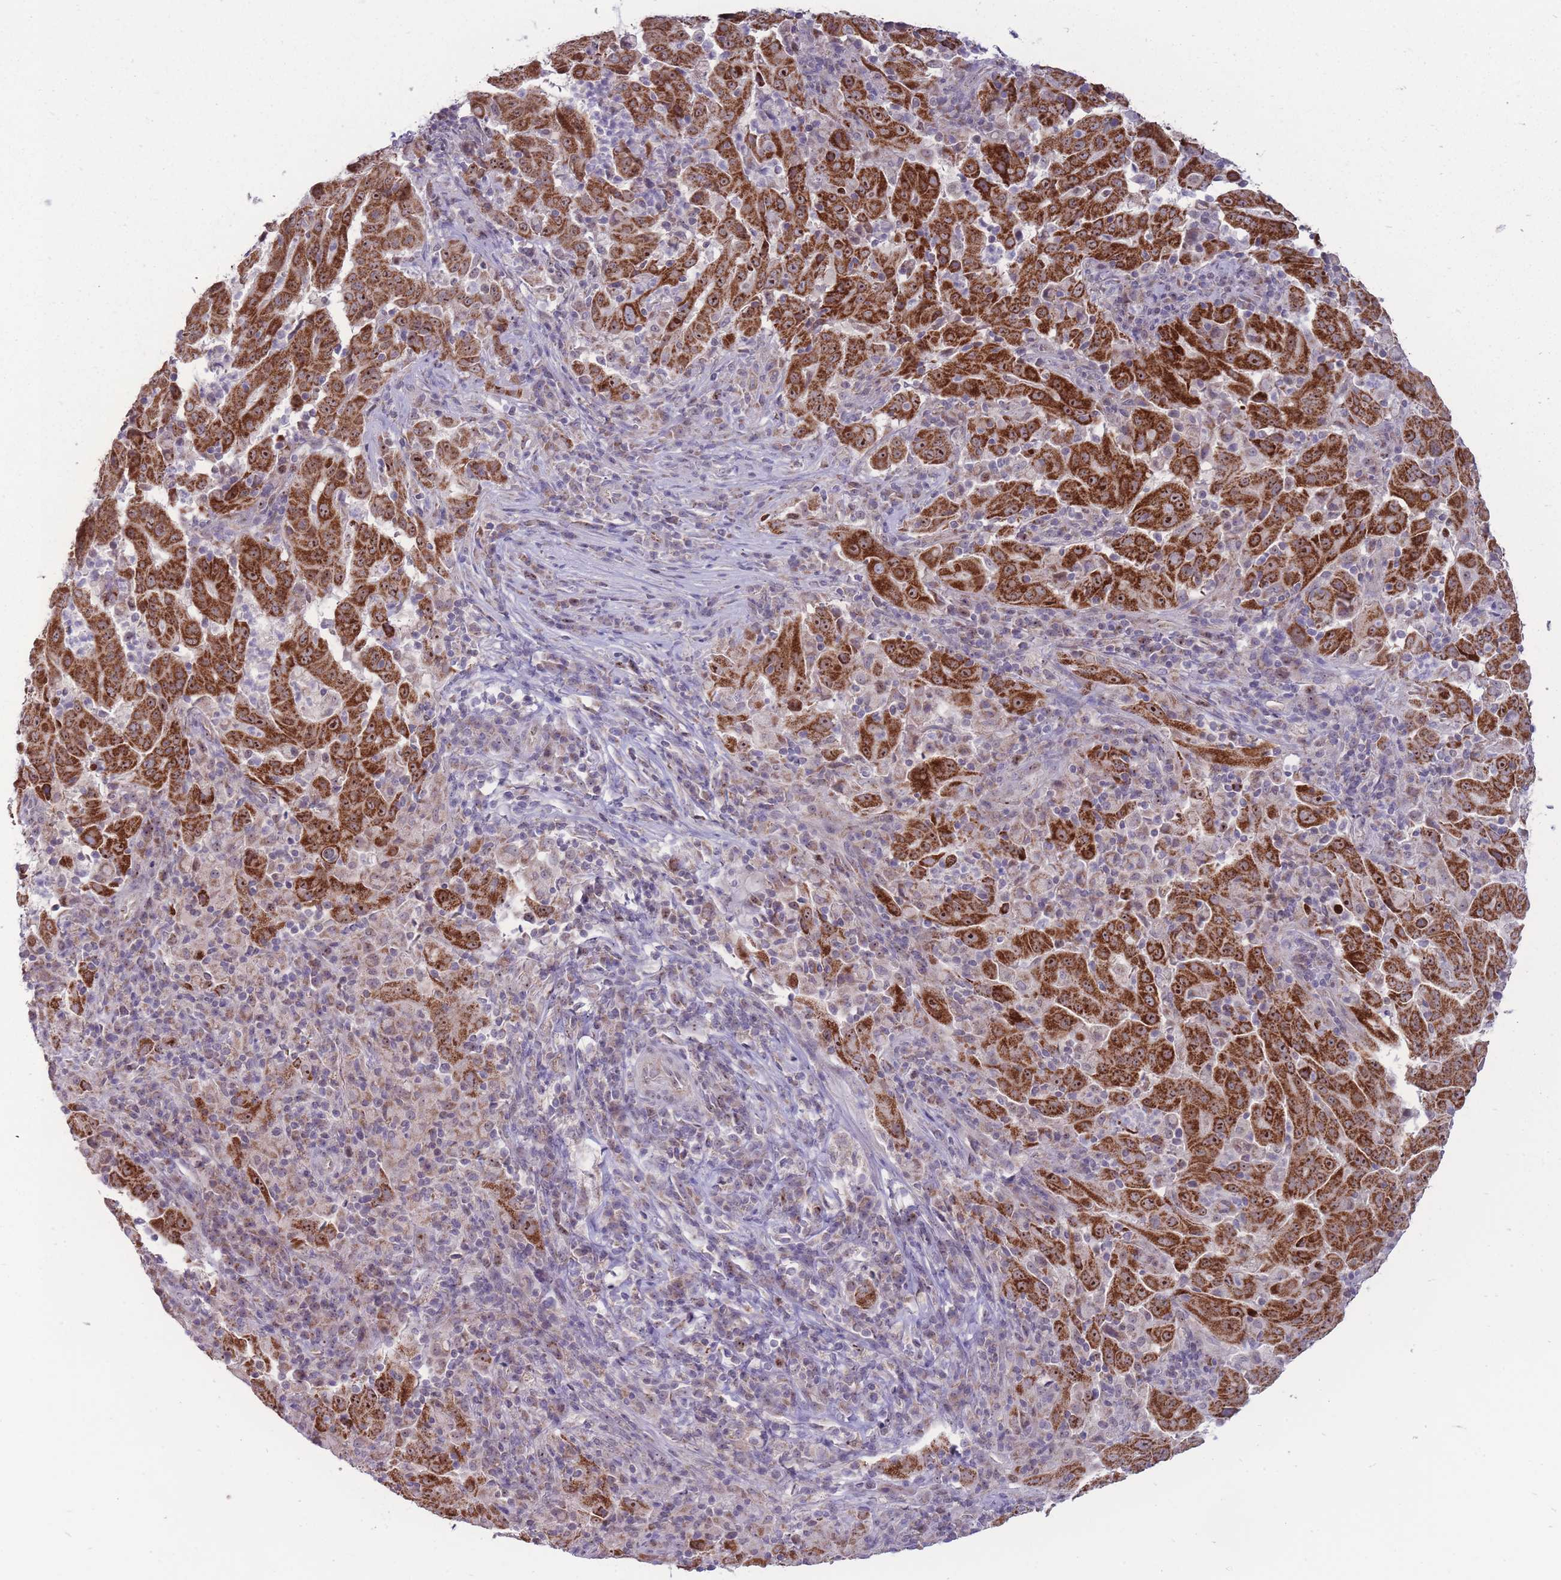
{"staining": {"intensity": "strong", "quantity": ">75%", "location": "cytoplasmic/membranous,nuclear"}, "tissue": "pancreatic cancer", "cell_type": "Tumor cells", "image_type": "cancer", "snomed": [{"axis": "morphology", "description": "Adenocarcinoma, NOS"}, {"axis": "topography", "description": "Pancreas"}], "caption": "Strong cytoplasmic/membranous and nuclear protein staining is seen in about >75% of tumor cells in pancreatic adenocarcinoma.", "gene": "MCIDAS", "patient": {"sex": "male", "age": 63}}